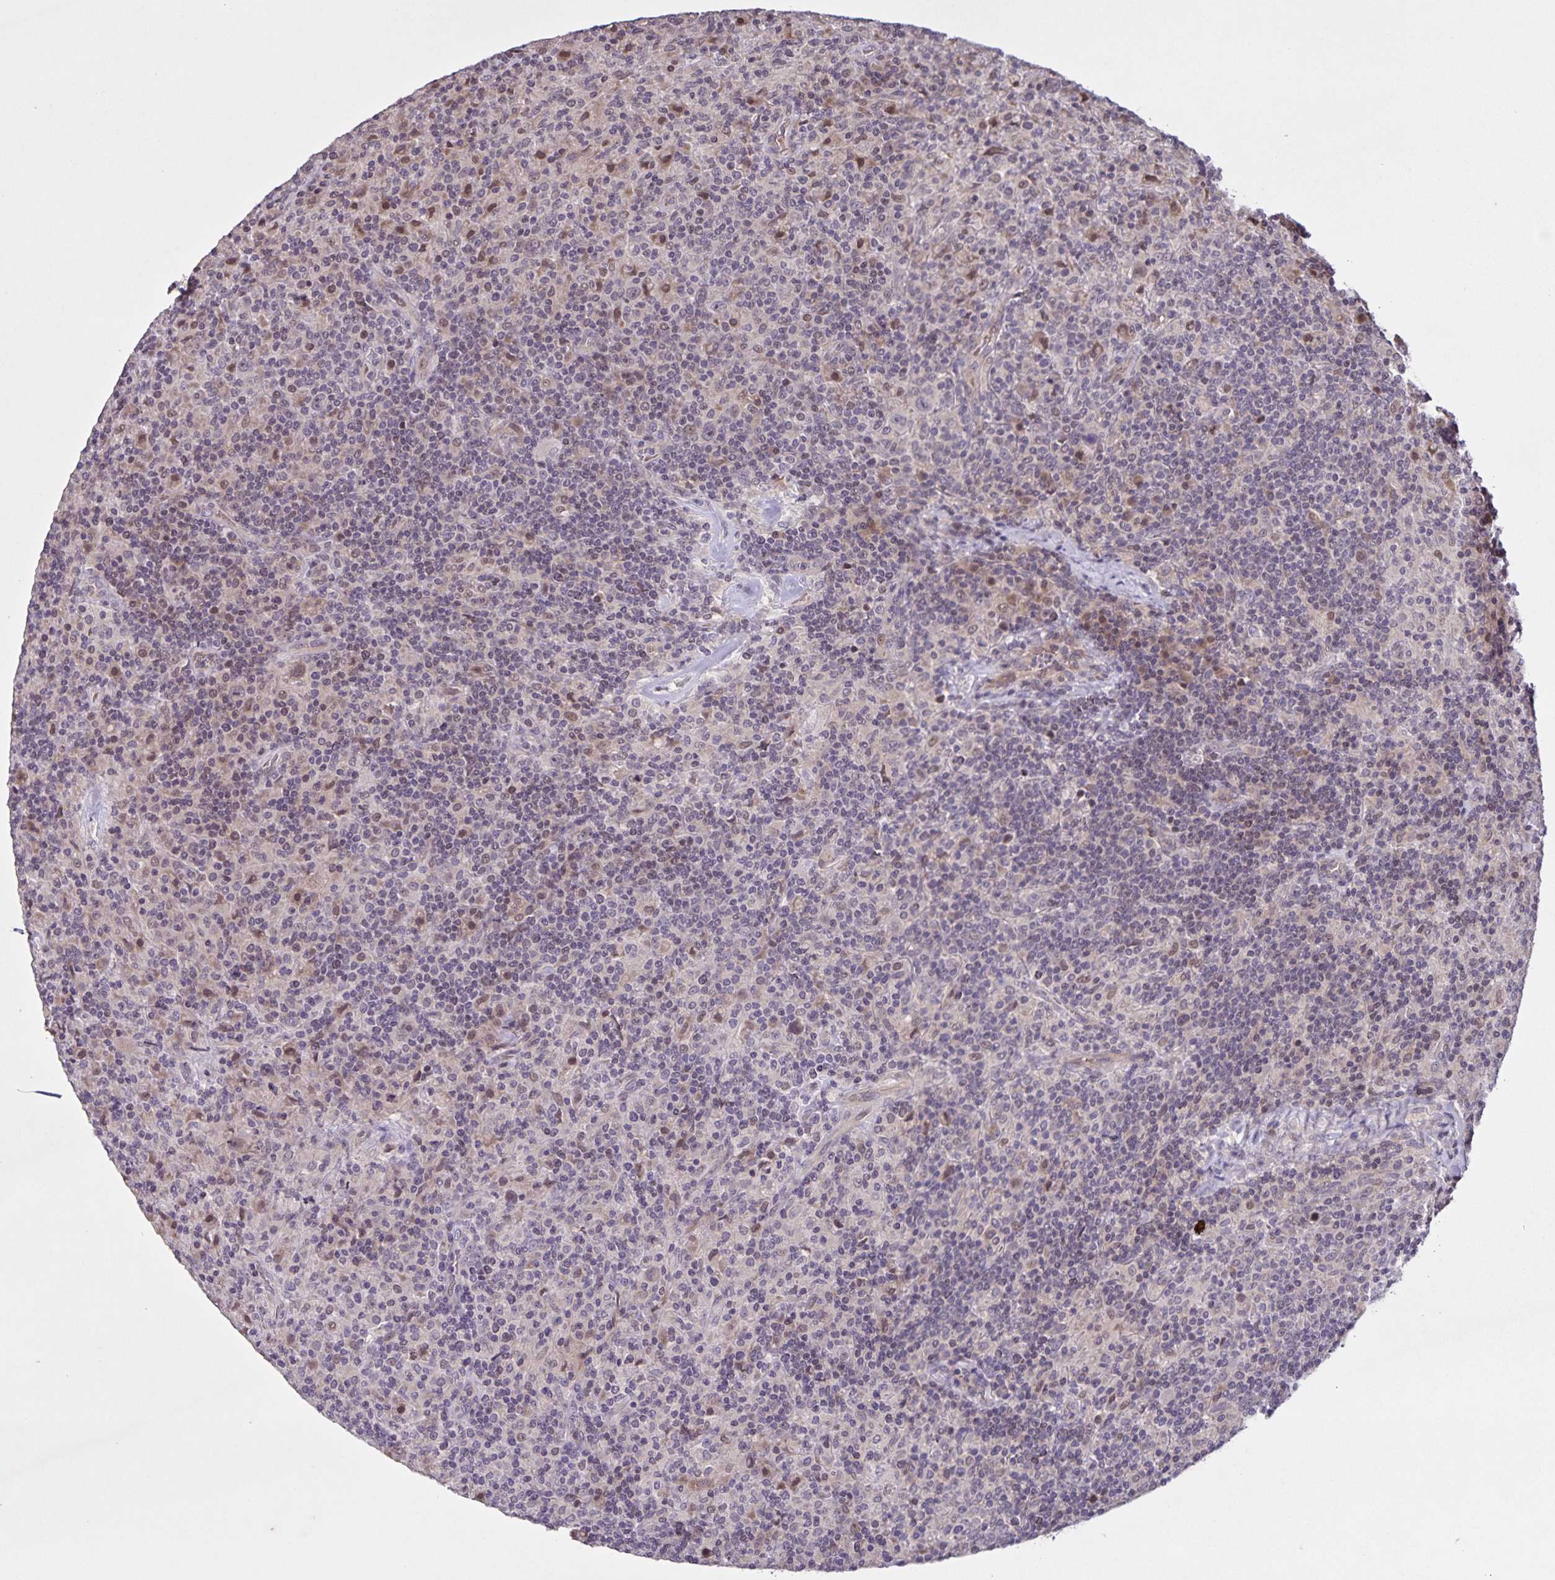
{"staining": {"intensity": "weak", "quantity": "<25%", "location": "nuclear"}, "tissue": "lymphoma", "cell_type": "Tumor cells", "image_type": "cancer", "snomed": [{"axis": "morphology", "description": "Hodgkin's disease, NOS"}, {"axis": "topography", "description": "Lymph node"}], "caption": "Immunohistochemistry photomicrograph of human lymphoma stained for a protein (brown), which reveals no positivity in tumor cells.", "gene": "GDF2", "patient": {"sex": "male", "age": 70}}